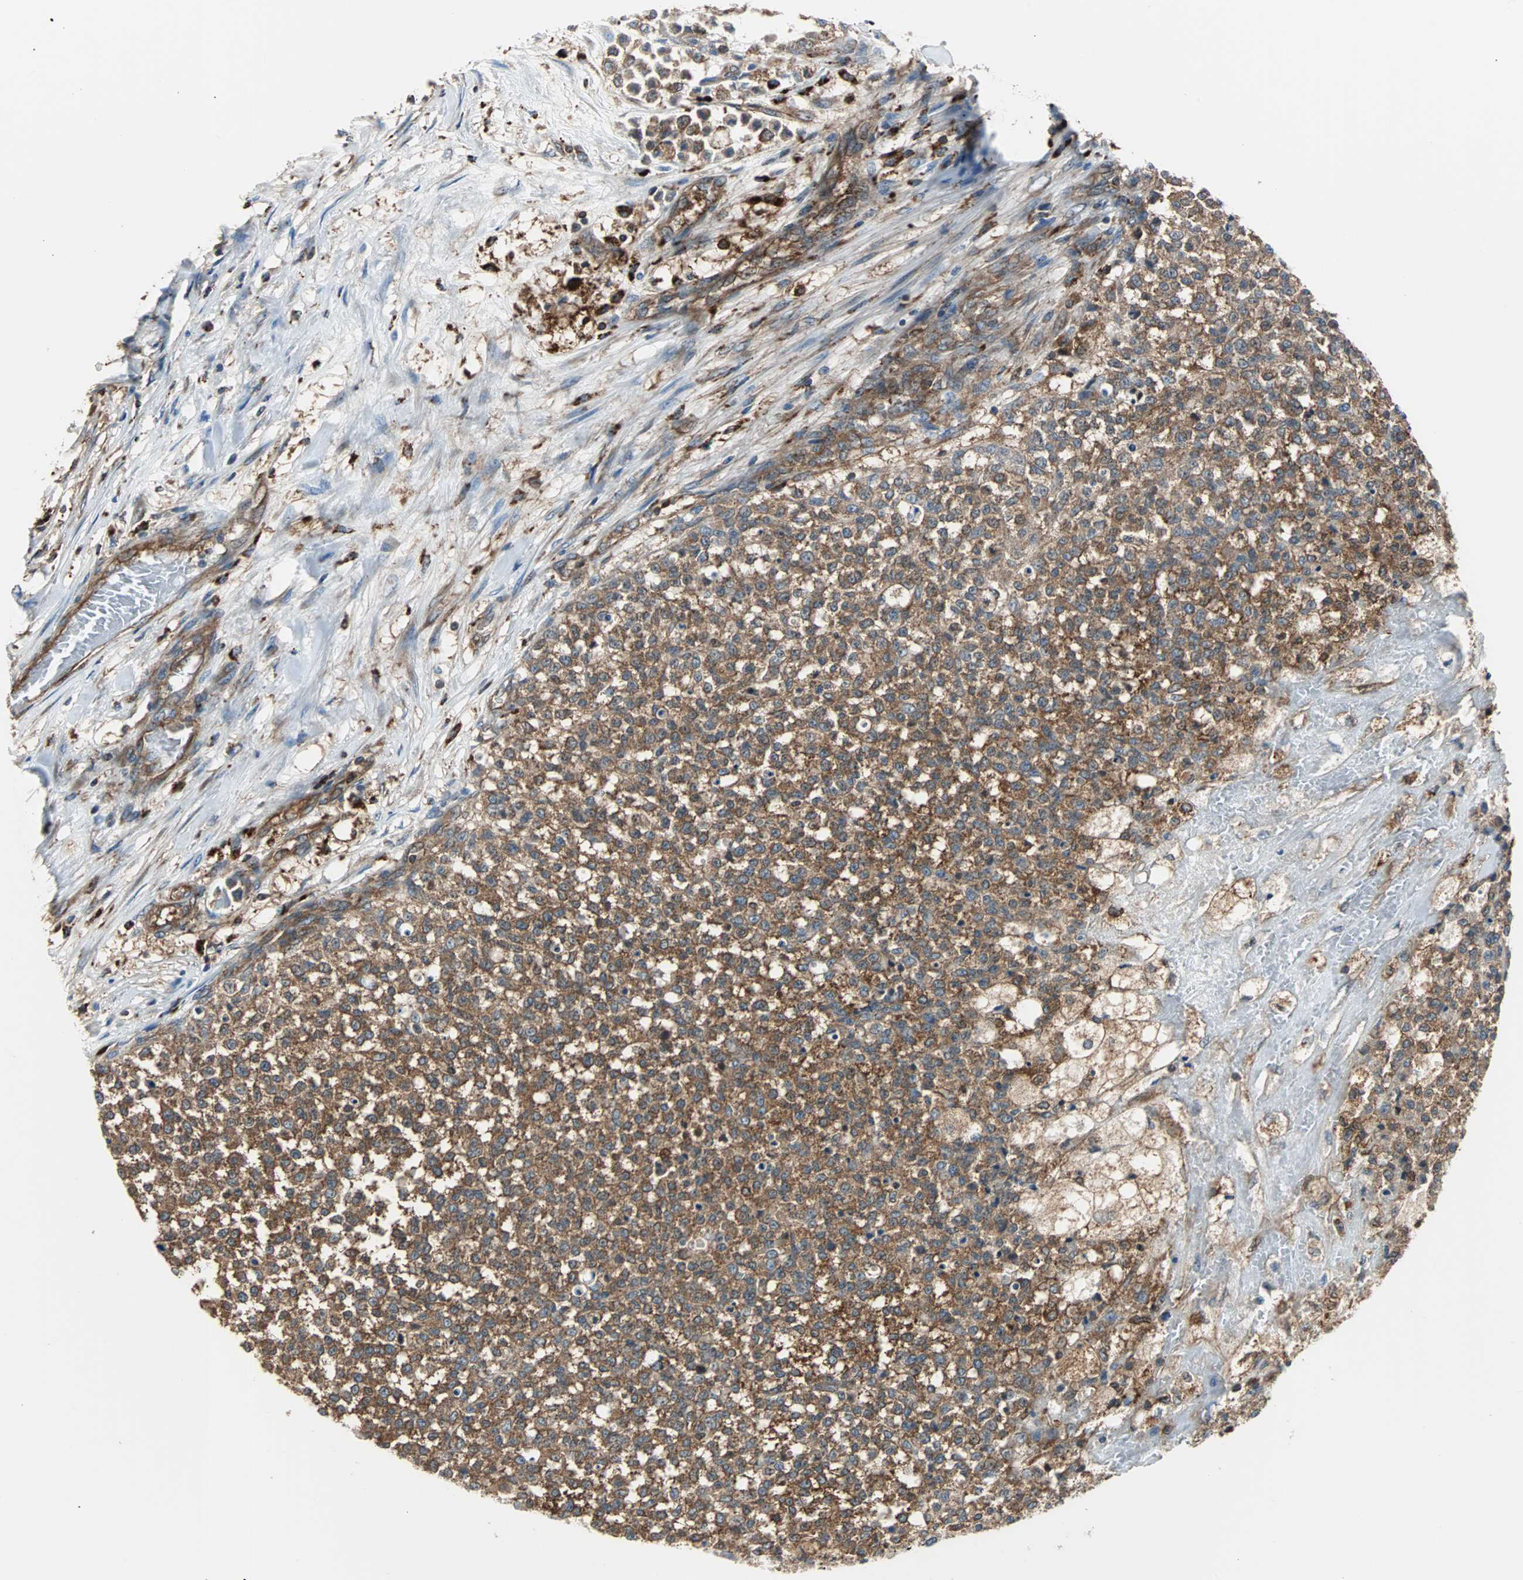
{"staining": {"intensity": "moderate", "quantity": ">75%", "location": "cytoplasmic/membranous"}, "tissue": "testis cancer", "cell_type": "Tumor cells", "image_type": "cancer", "snomed": [{"axis": "morphology", "description": "Seminoma, NOS"}, {"axis": "topography", "description": "Testis"}], "caption": "Protein expression analysis of testis cancer (seminoma) shows moderate cytoplasmic/membranous positivity in about >75% of tumor cells.", "gene": "RELA", "patient": {"sex": "male", "age": 59}}